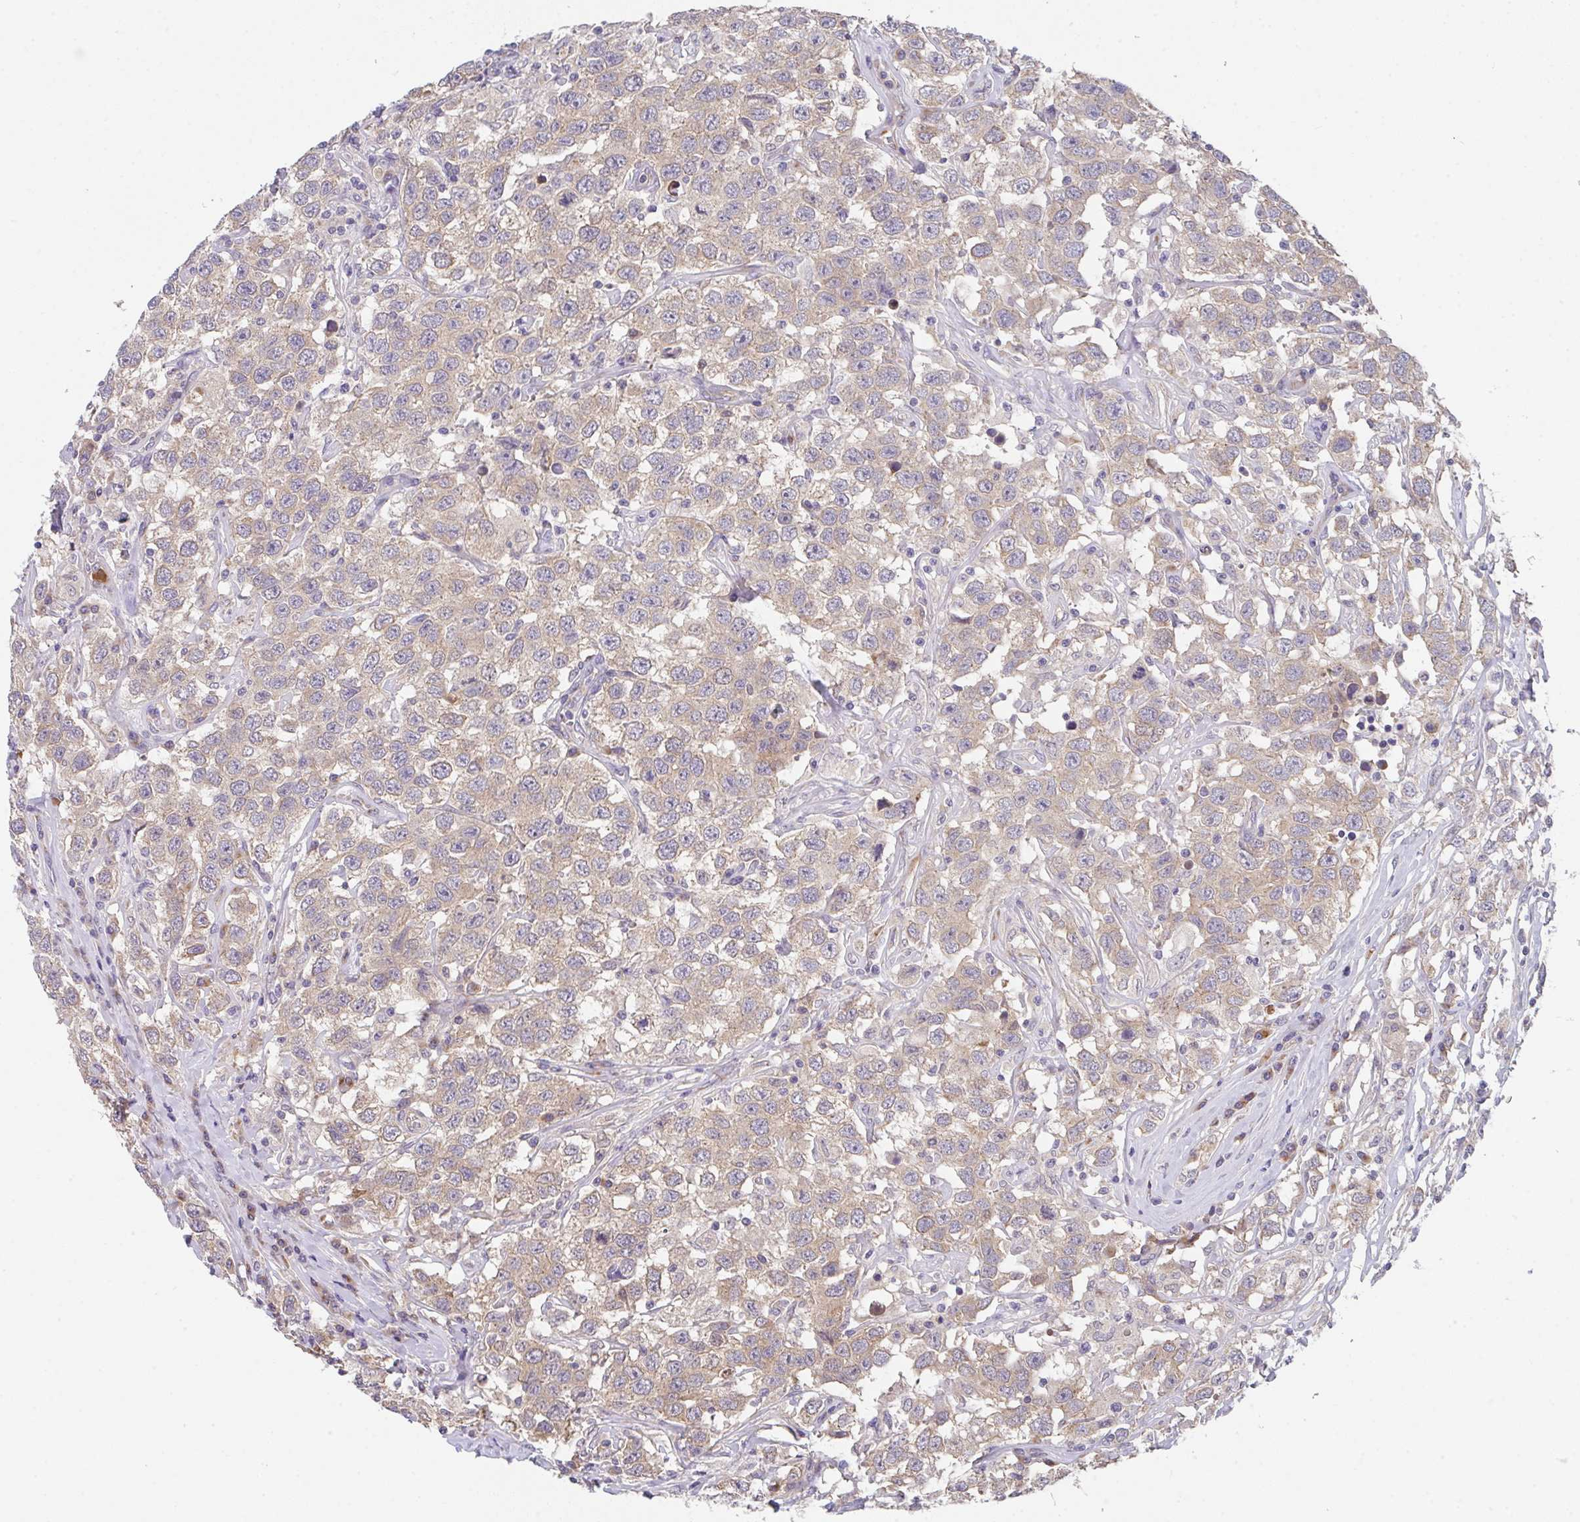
{"staining": {"intensity": "weak", "quantity": "<25%", "location": "cytoplasmic/membranous"}, "tissue": "testis cancer", "cell_type": "Tumor cells", "image_type": "cancer", "snomed": [{"axis": "morphology", "description": "Seminoma, NOS"}, {"axis": "topography", "description": "Testis"}], "caption": "Immunohistochemical staining of human seminoma (testis) displays no significant staining in tumor cells.", "gene": "TSPAN31", "patient": {"sex": "male", "age": 41}}